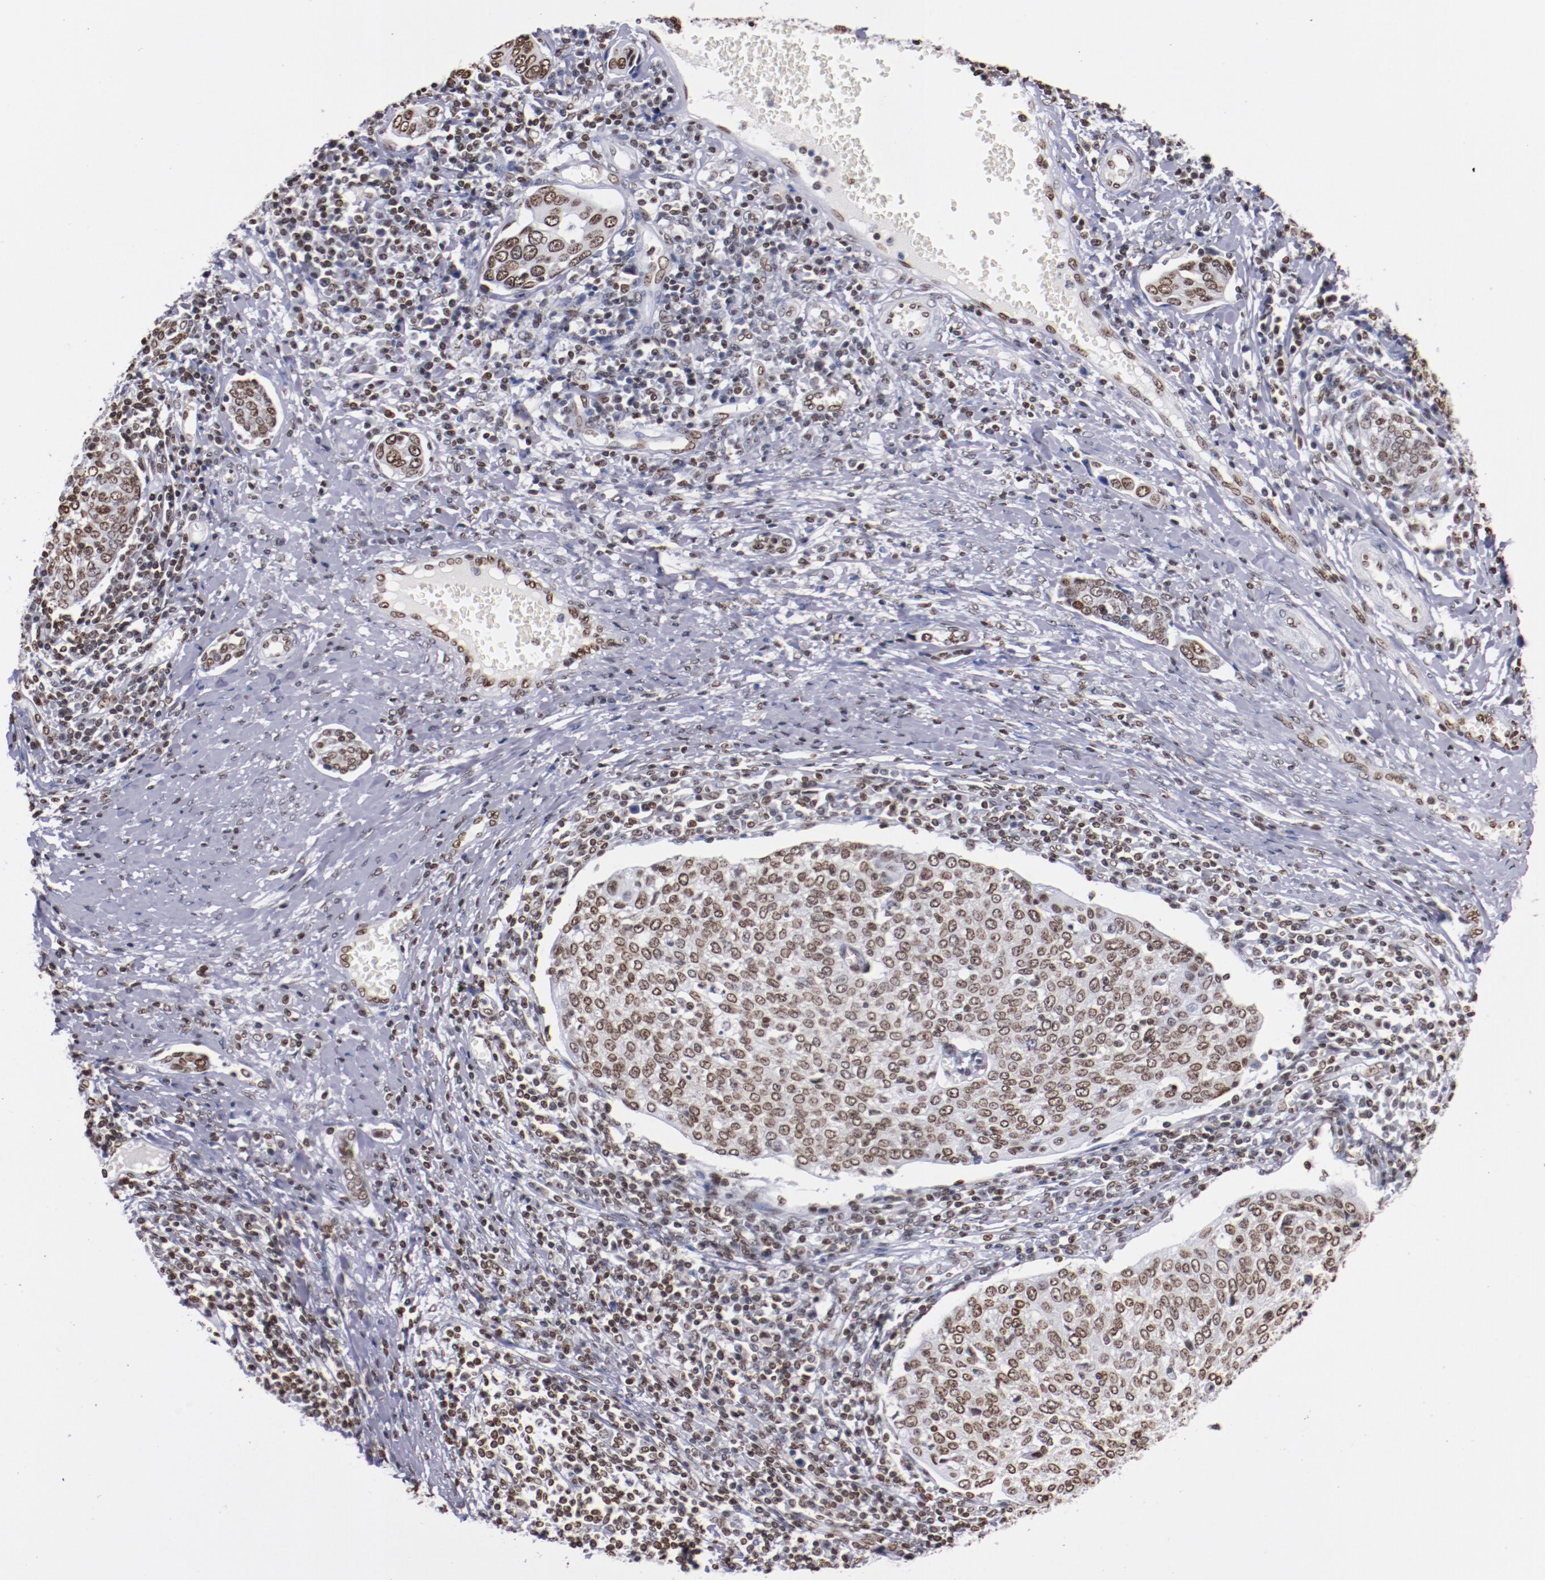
{"staining": {"intensity": "moderate", "quantity": ">75%", "location": "nuclear"}, "tissue": "cervical cancer", "cell_type": "Tumor cells", "image_type": "cancer", "snomed": [{"axis": "morphology", "description": "Squamous cell carcinoma, NOS"}, {"axis": "topography", "description": "Cervix"}], "caption": "A histopathology image of cervical cancer (squamous cell carcinoma) stained for a protein displays moderate nuclear brown staining in tumor cells.", "gene": "IFI16", "patient": {"sex": "female", "age": 40}}